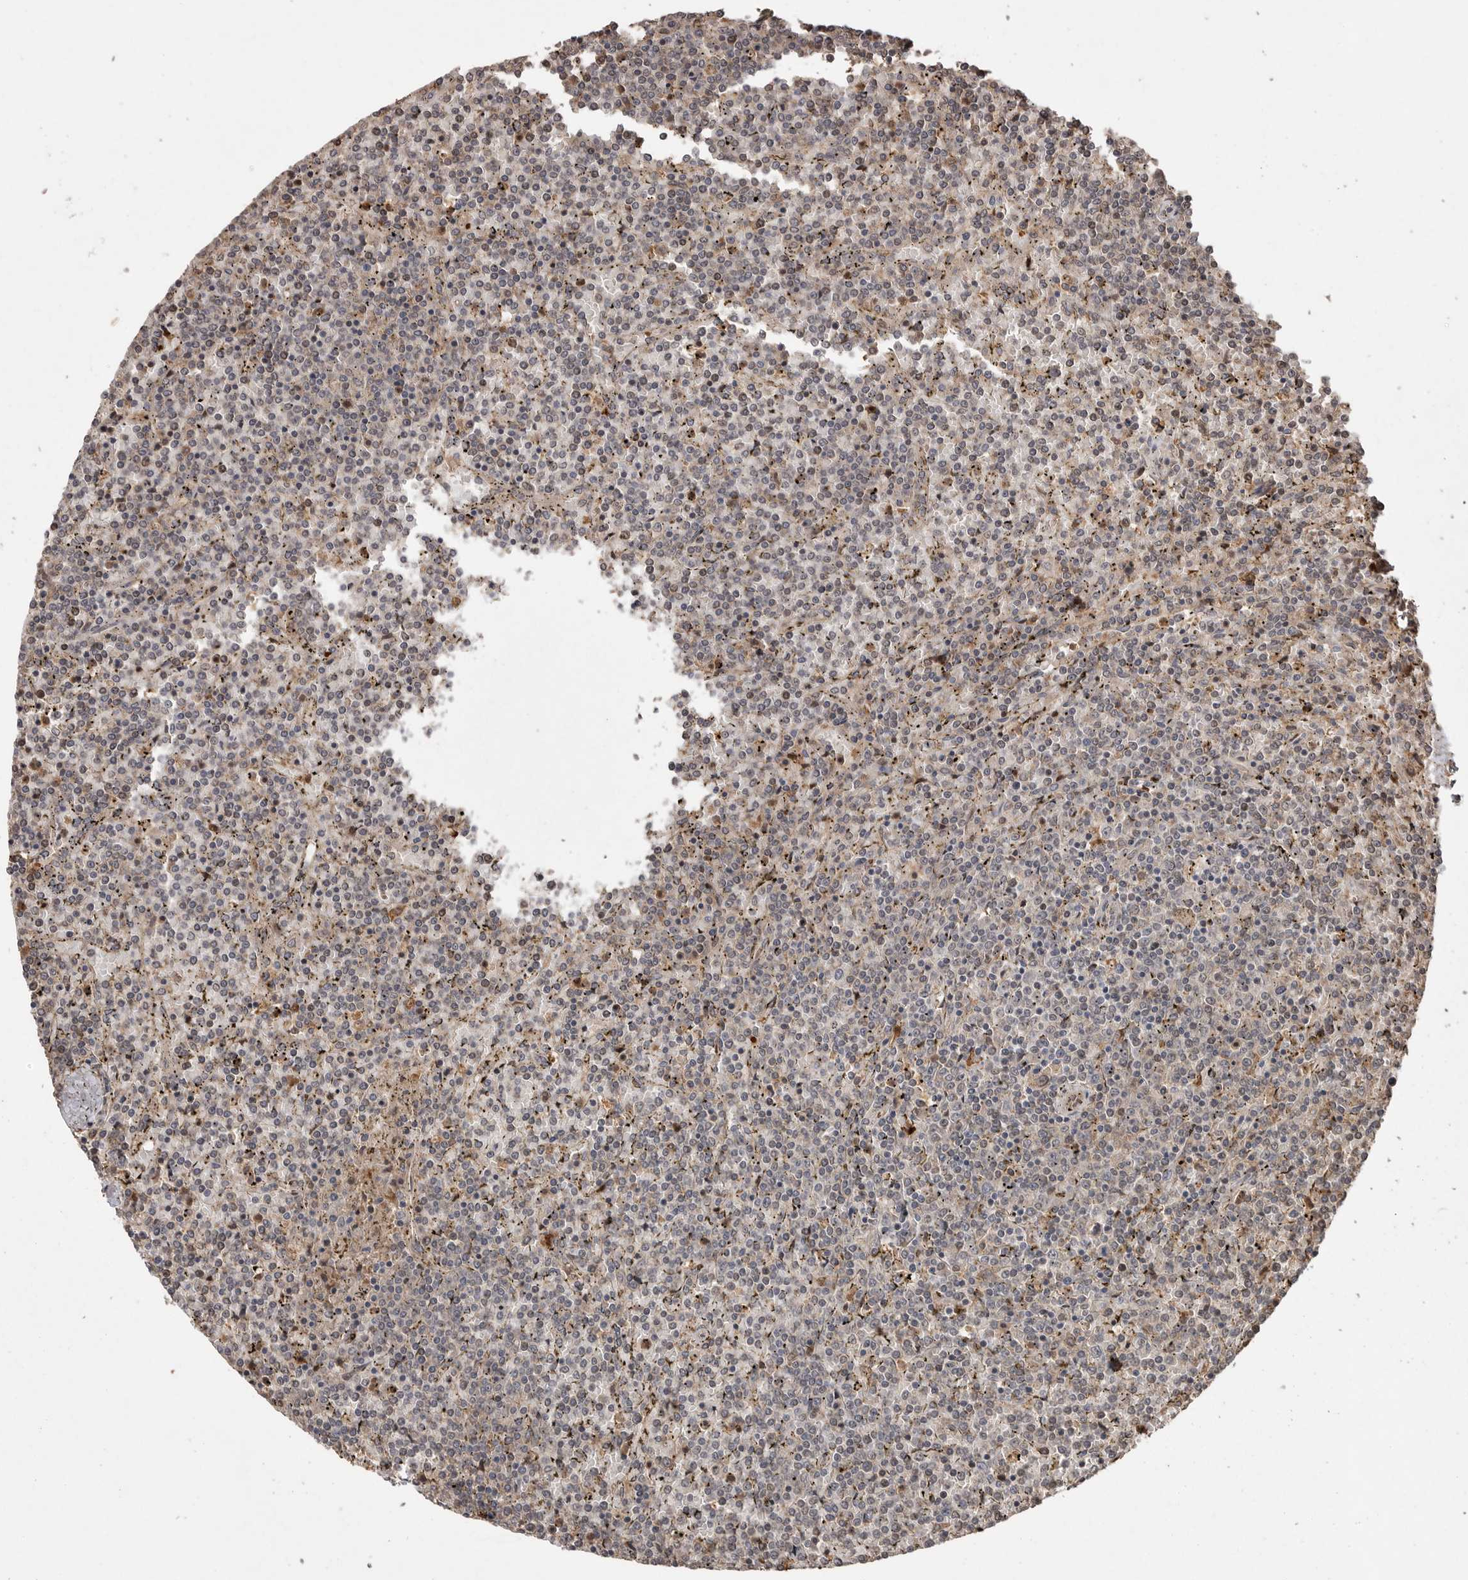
{"staining": {"intensity": "negative", "quantity": "none", "location": "none"}, "tissue": "lymphoma", "cell_type": "Tumor cells", "image_type": "cancer", "snomed": [{"axis": "morphology", "description": "Malignant lymphoma, non-Hodgkin's type, Low grade"}, {"axis": "topography", "description": "Spleen"}], "caption": "The immunohistochemistry image has no significant expression in tumor cells of lymphoma tissue.", "gene": "VN1R4", "patient": {"sex": "female", "age": 19}}